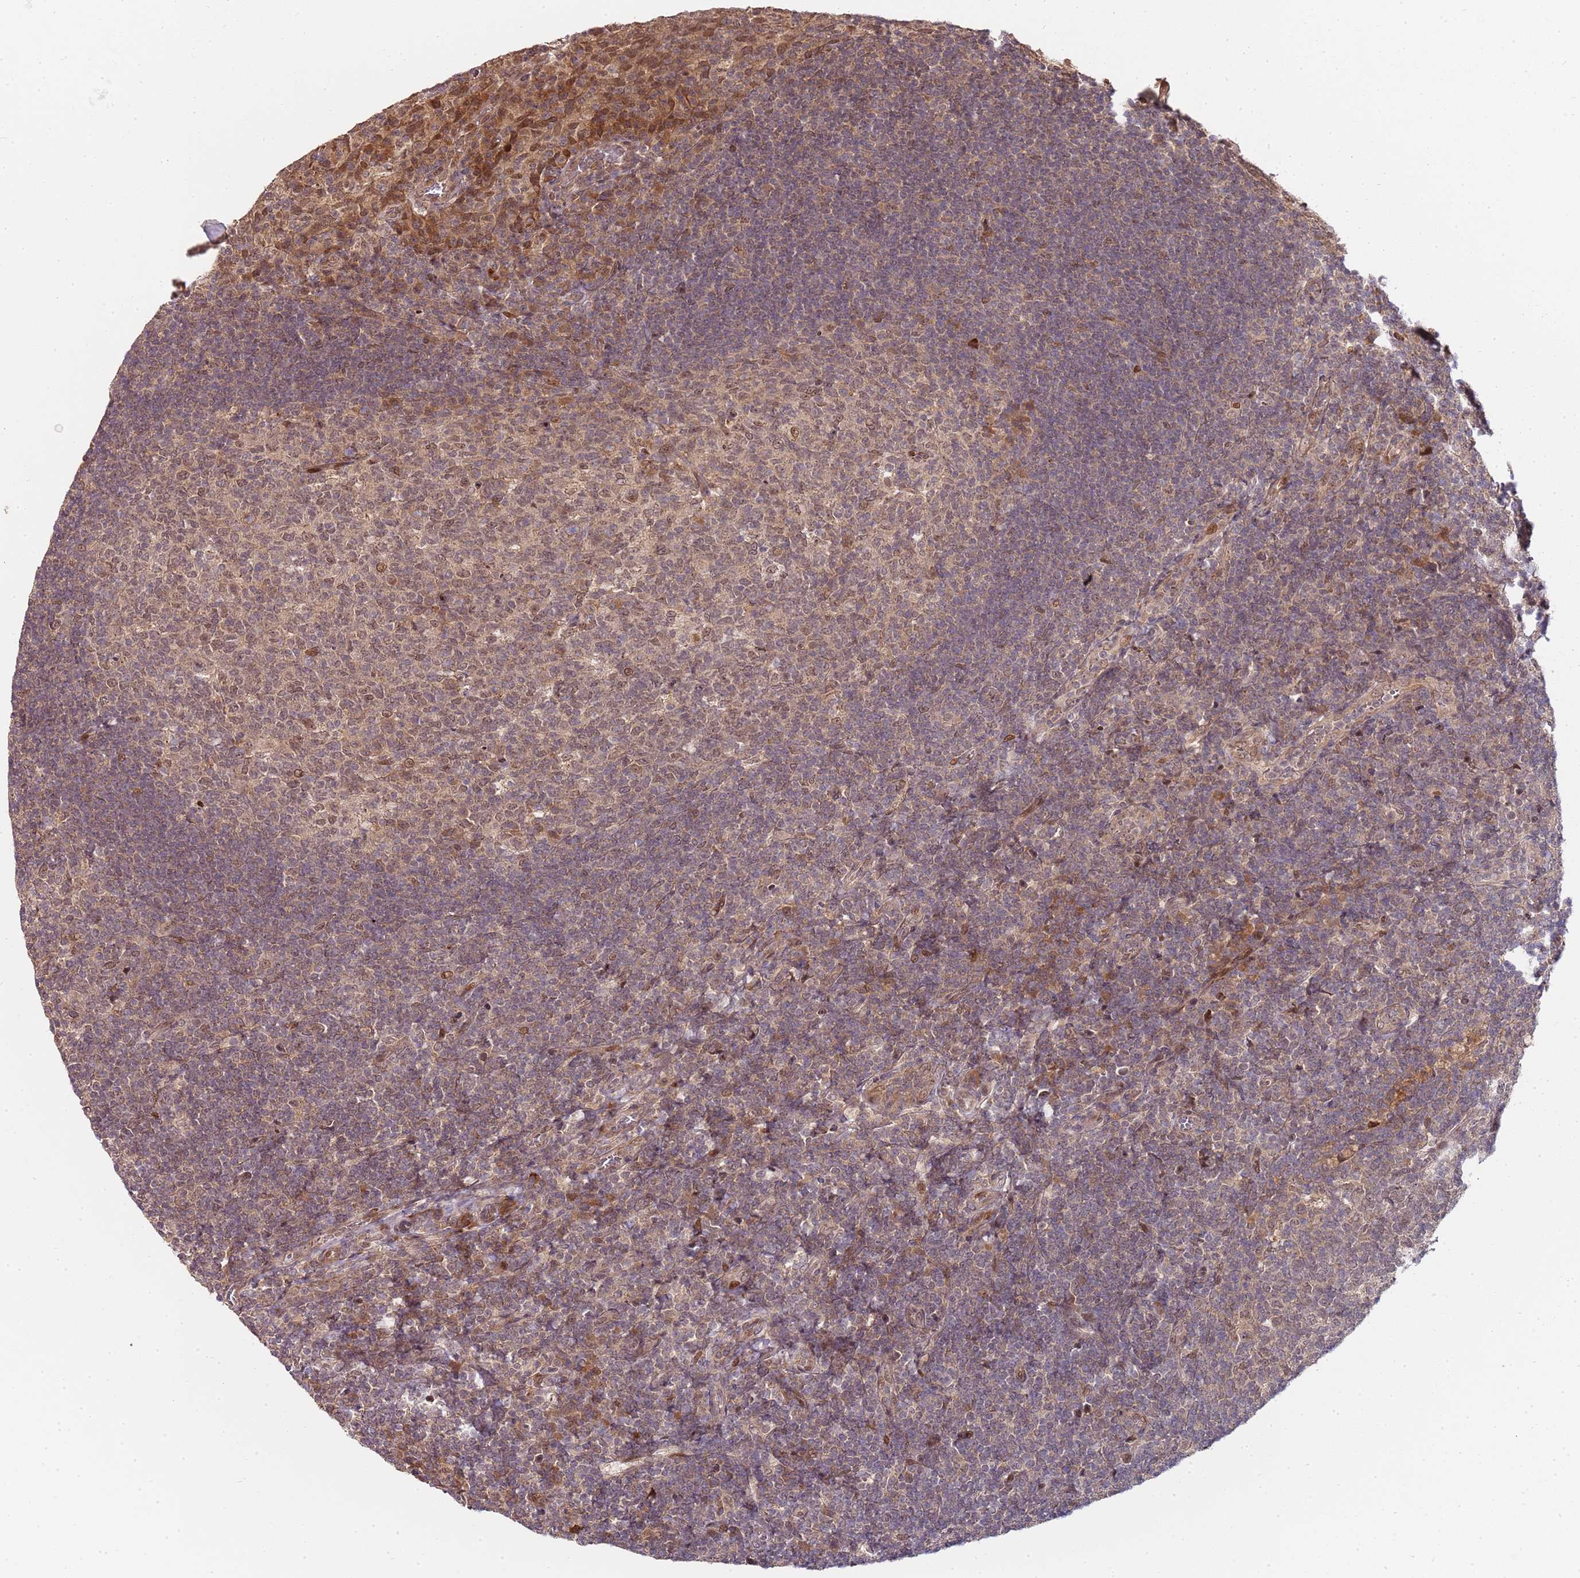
{"staining": {"intensity": "moderate", "quantity": "<25%", "location": "cytoplasmic/membranous,nuclear"}, "tissue": "tonsil", "cell_type": "Germinal center cells", "image_type": "normal", "snomed": [{"axis": "morphology", "description": "Normal tissue, NOS"}, {"axis": "topography", "description": "Tonsil"}], "caption": "Tonsil stained with immunohistochemistry displays moderate cytoplasmic/membranous,nuclear positivity in approximately <25% of germinal center cells.", "gene": "EDC3", "patient": {"sex": "female", "age": 10}}